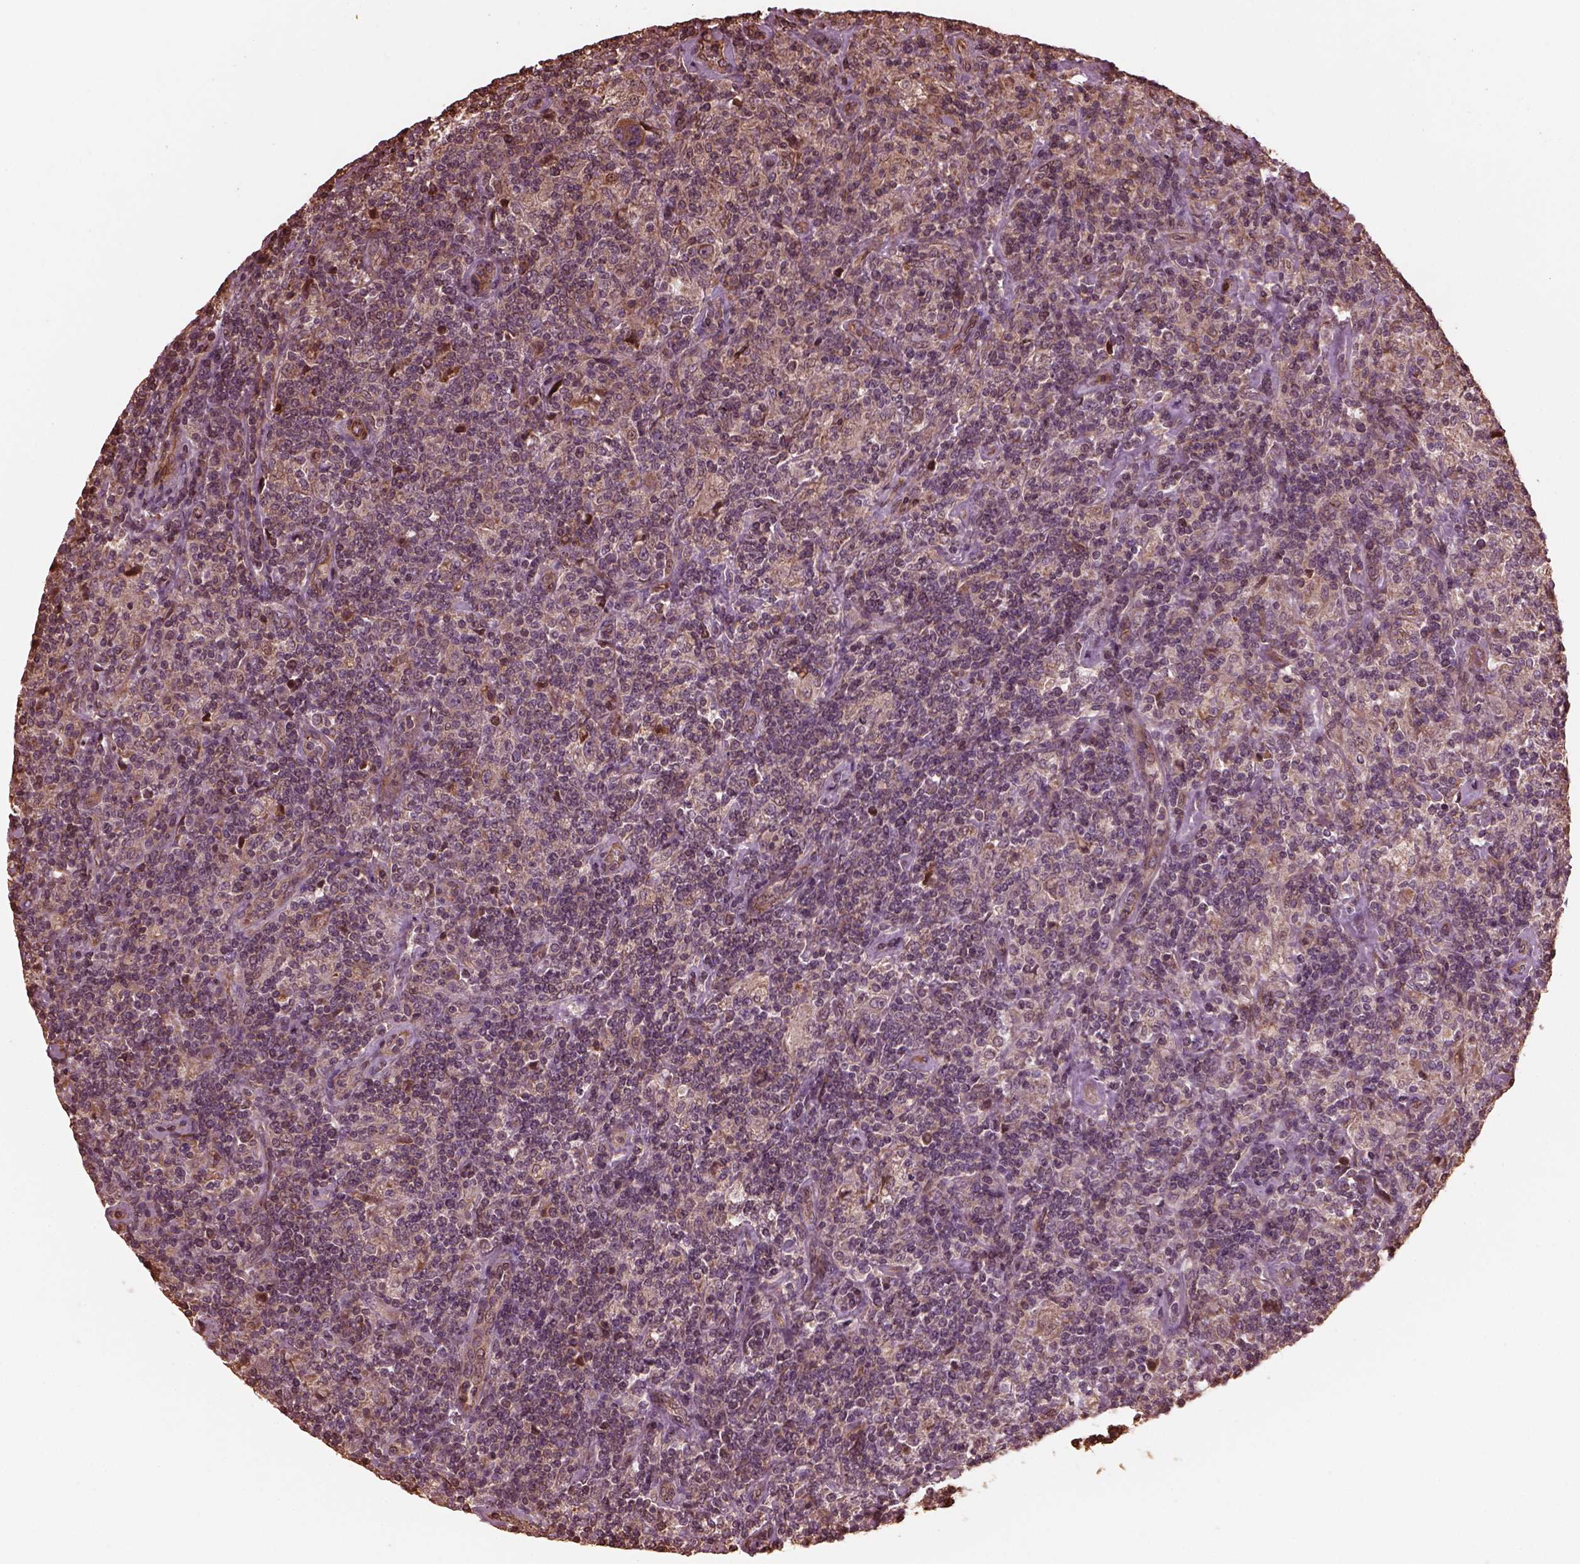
{"staining": {"intensity": "moderate", "quantity": ">75%", "location": "cytoplasmic/membranous"}, "tissue": "lymphoma", "cell_type": "Tumor cells", "image_type": "cancer", "snomed": [{"axis": "morphology", "description": "Hodgkin's disease, NOS"}, {"axis": "topography", "description": "Lymph node"}], "caption": "High-magnification brightfield microscopy of lymphoma stained with DAB (3,3'-diaminobenzidine) (brown) and counterstained with hematoxylin (blue). tumor cells exhibit moderate cytoplasmic/membranous staining is identified in approximately>75% of cells. (DAB (3,3'-diaminobenzidine) IHC, brown staining for protein, blue staining for nuclei).", "gene": "GTPBP1", "patient": {"sex": "male", "age": 70}}